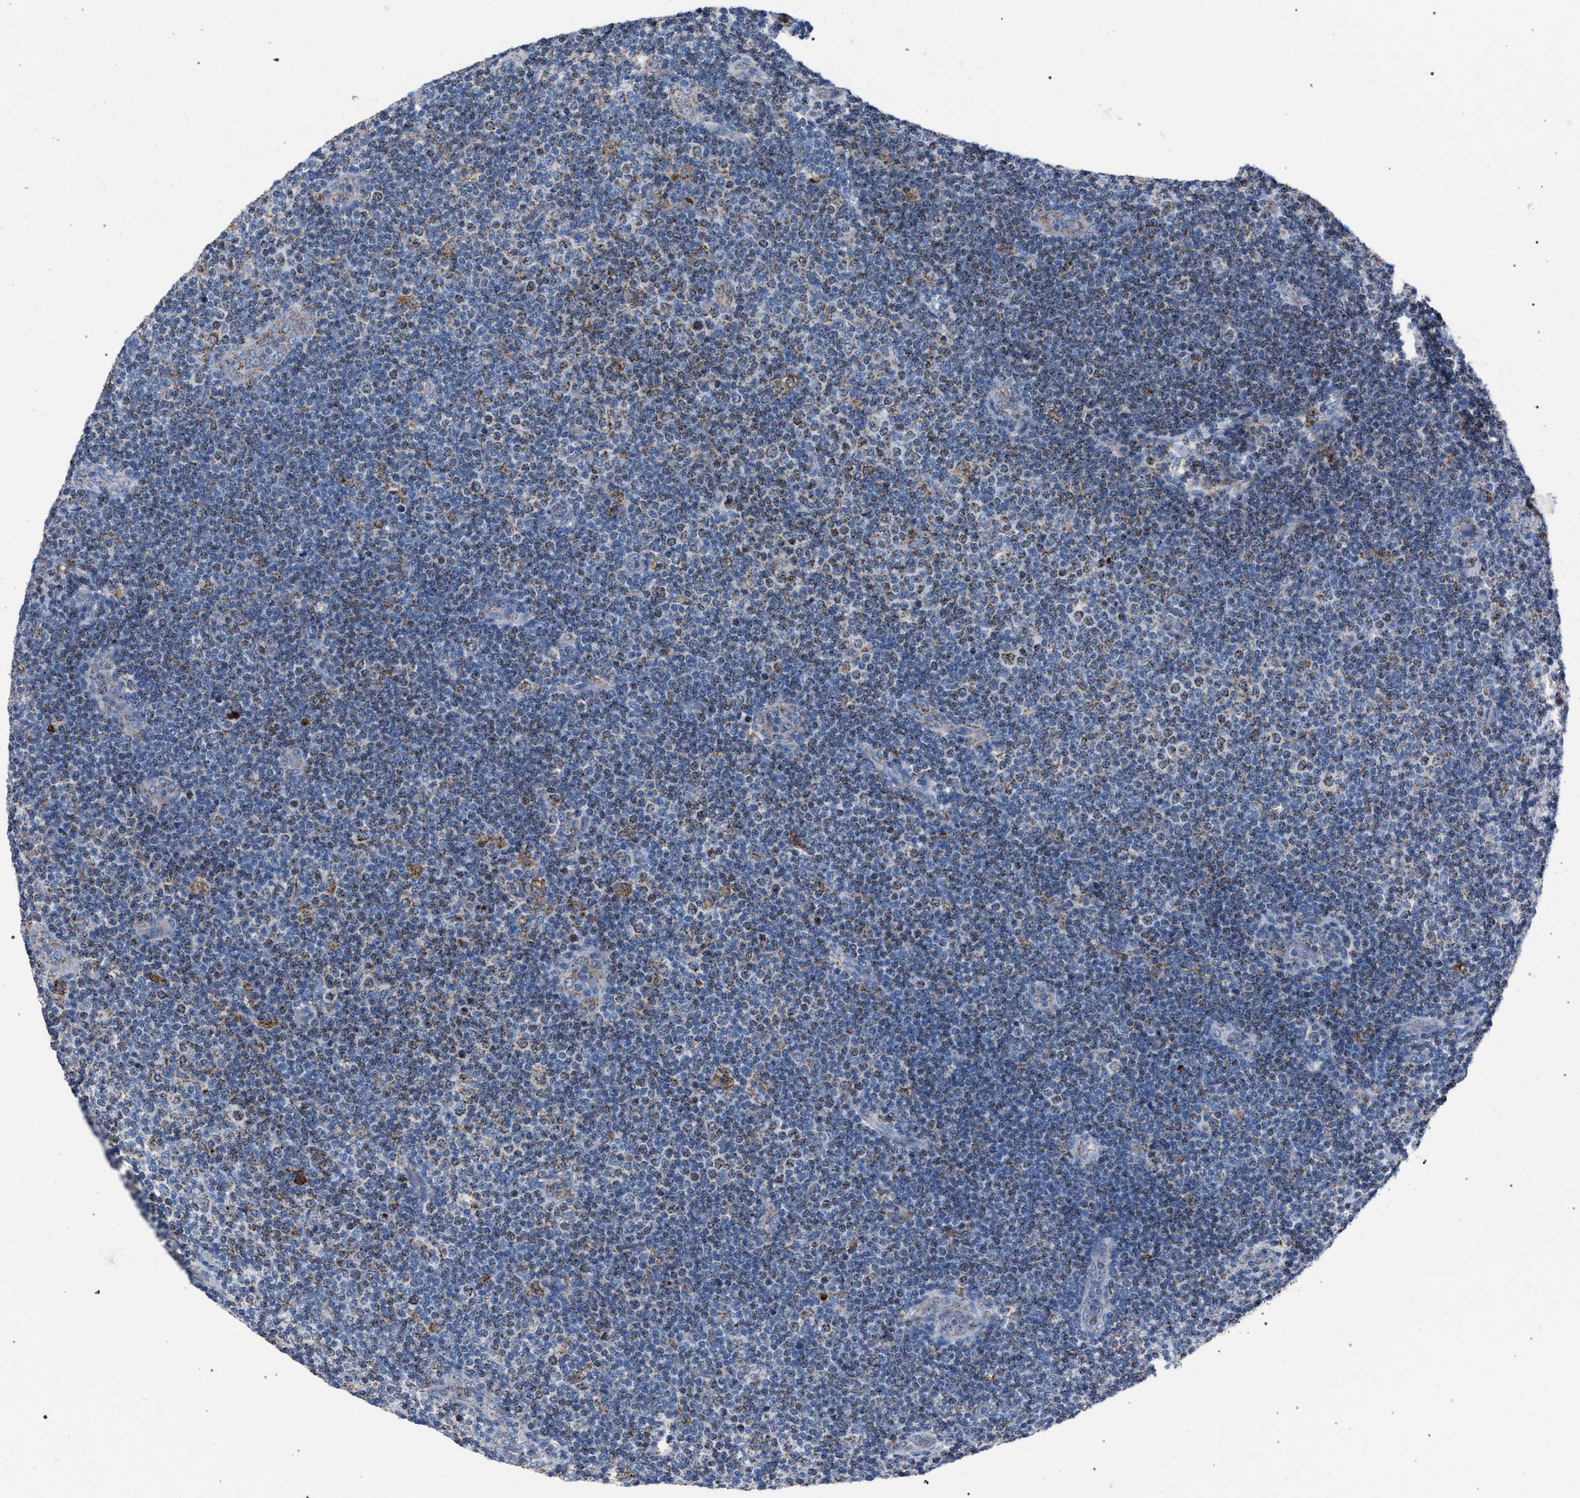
{"staining": {"intensity": "weak", "quantity": "25%-75%", "location": "cytoplasmic/membranous"}, "tissue": "lymphoma", "cell_type": "Tumor cells", "image_type": "cancer", "snomed": [{"axis": "morphology", "description": "Malignant lymphoma, non-Hodgkin's type, Low grade"}, {"axis": "topography", "description": "Lymph node"}], "caption": "Immunohistochemical staining of human lymphoma shows low levels of weak cytoplasmic/membranous protein staining in approximately 25%-75% of tumor cells. The staining was performed using DAB (3,3'-diaminobenzidine), with brown indicating positive protein expression. Nuclei are stained blue with hematoxylin.", "gene": "HSD17B4", "patient": {"sex": "male", "age": 83}}